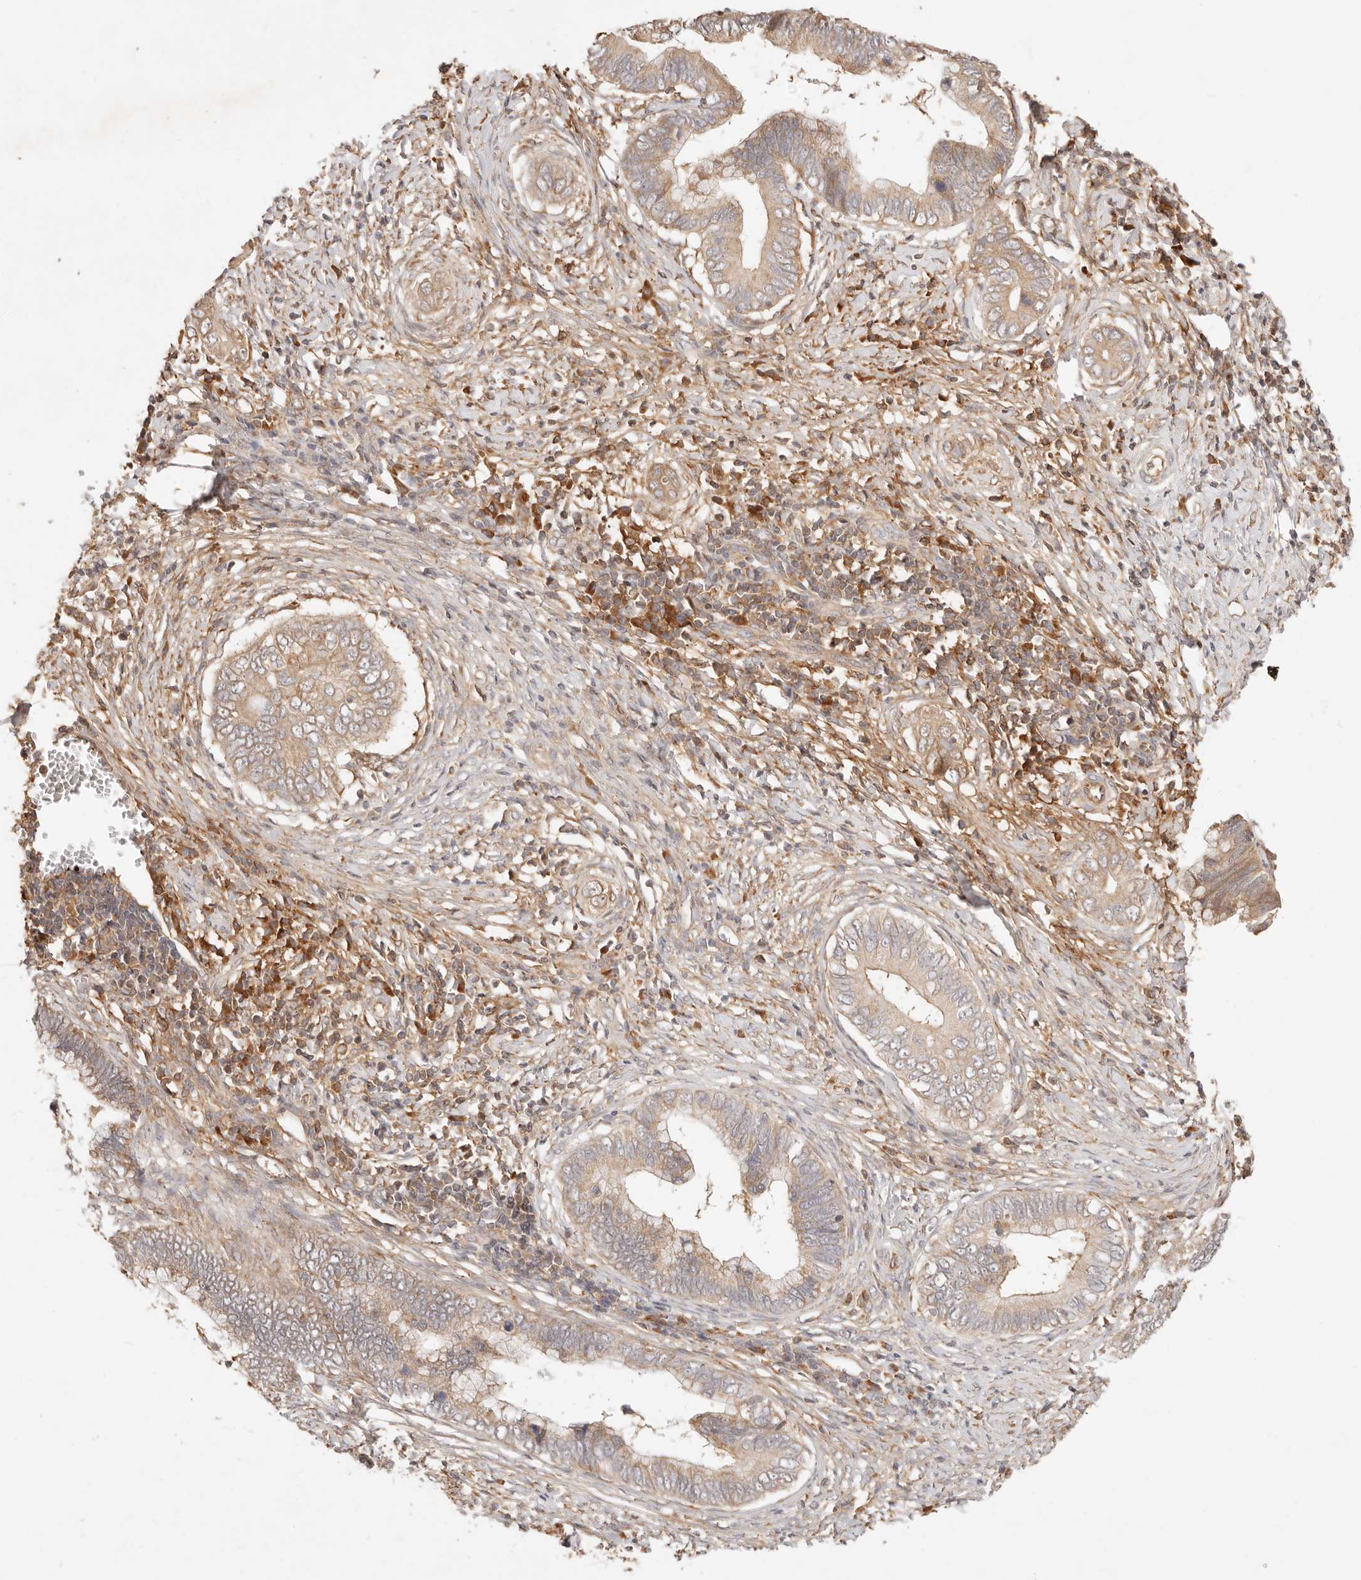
{"staining": {"intensity": "moderate", "quantity": ">75%", "location": "cytoplasmic/membranous"}, "tissue": "cervical cancer", "cell_type": "Tumor cells", "image_type": "cancer", "snomed": [{"axis": "morphology", "description": "Adenocarcinoma, NOS"}, {"axis": "topography", "description": "Cervix"}], "caption": "Protein staining of cervical cancer tissue demonstrates moderate cytoplasmic/membranous expression in about >75% of tumor cells.", "gene": "UBXN10", "patient": {"sex": "female", "age": 44}}